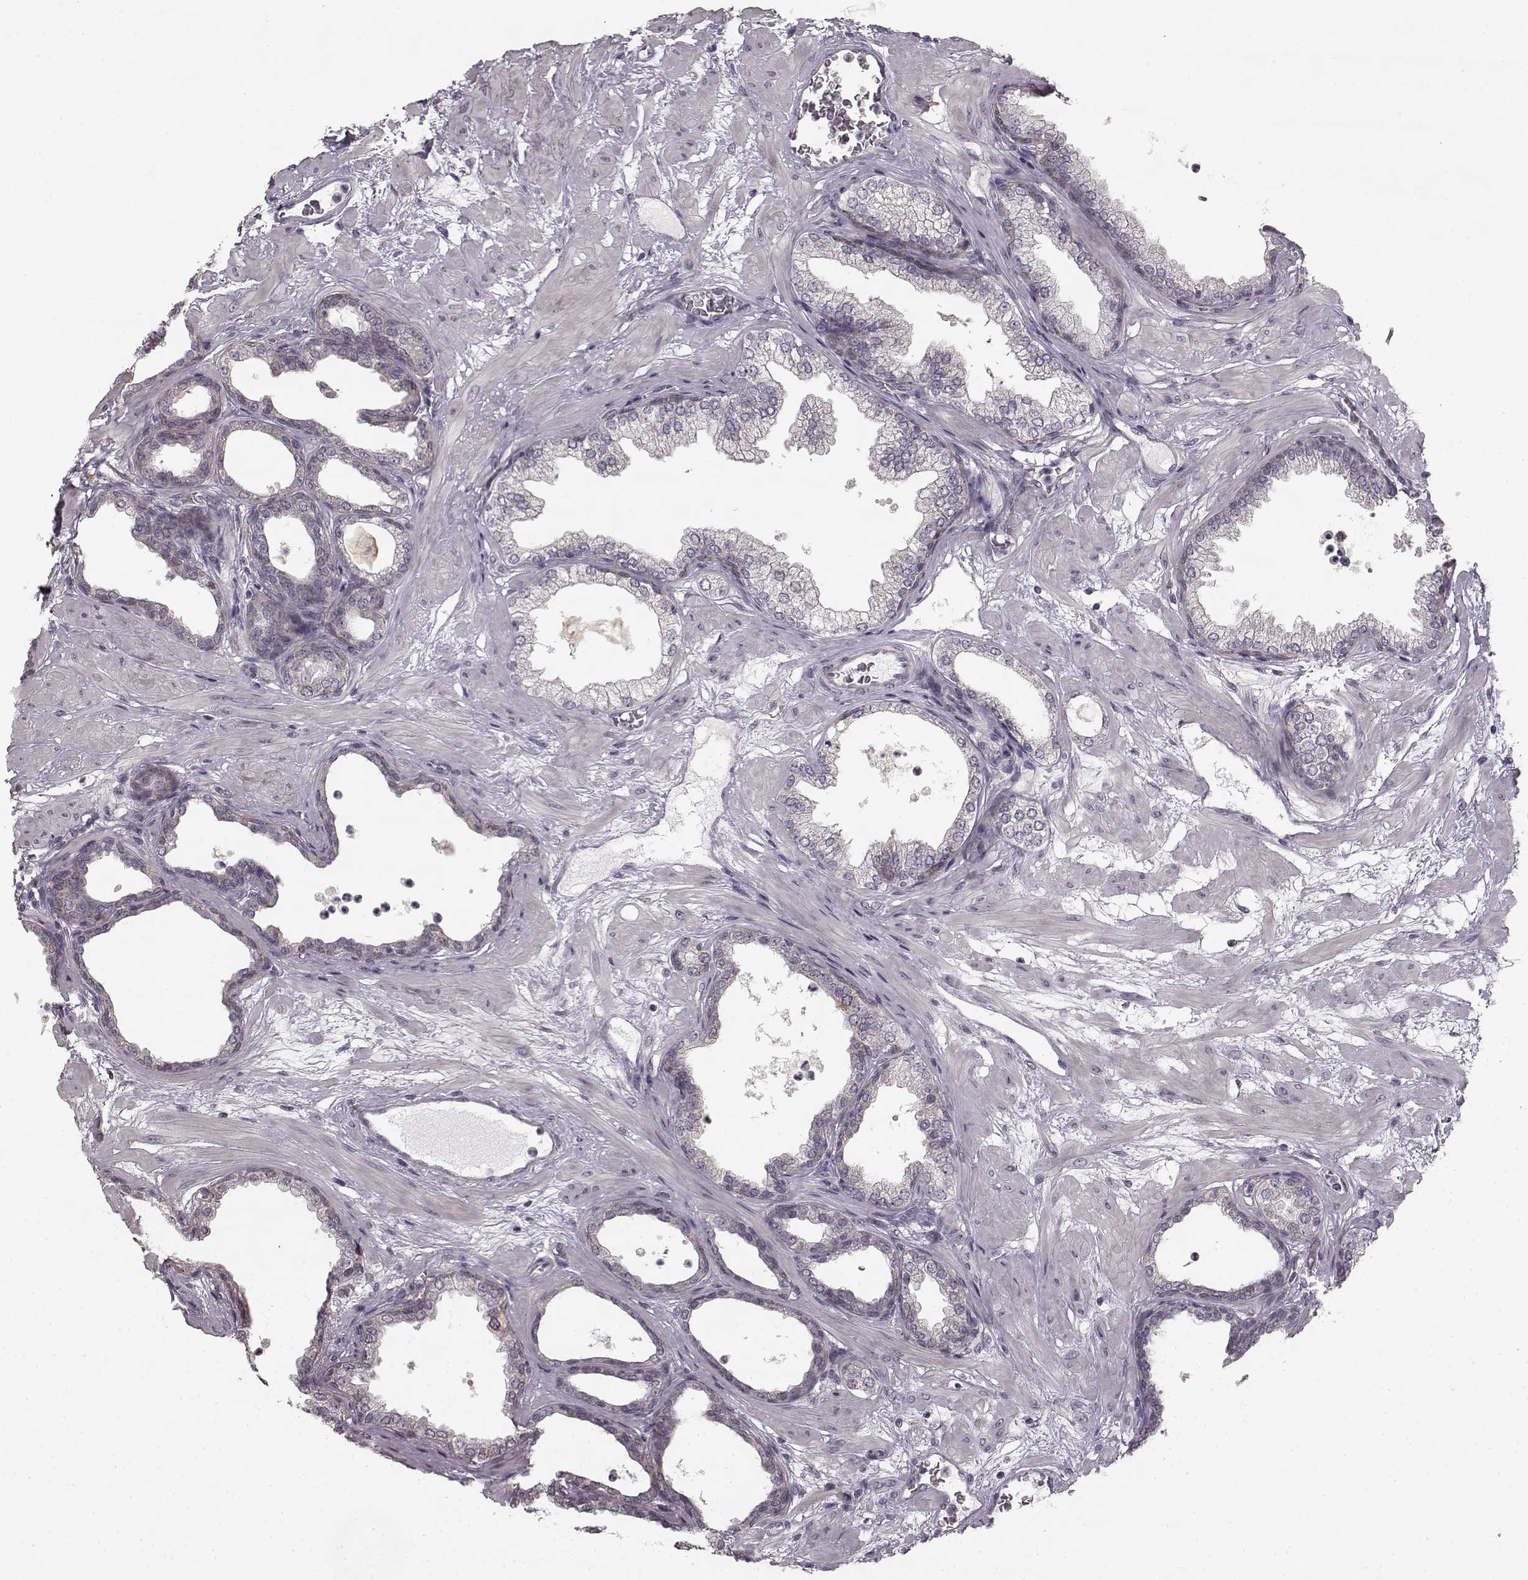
{"staining": {"intensity": "weak", "quantity": "<25%", "location": "cytoplasmic/membranous"}, "tissue": "prostate", "cell_type": "Glandular cells", "image_type": "normal", "snomed": [{"axis": "morphology", "description": "Normal tissue, NOS"}, {"axis": "topography", "description": "Prostate"}], "caption": "Human prostate stained for a protein using IHC displays no expression in glandular cells.", "gene": "HMMR", "patient": {"sex": "male", "age": 37}}